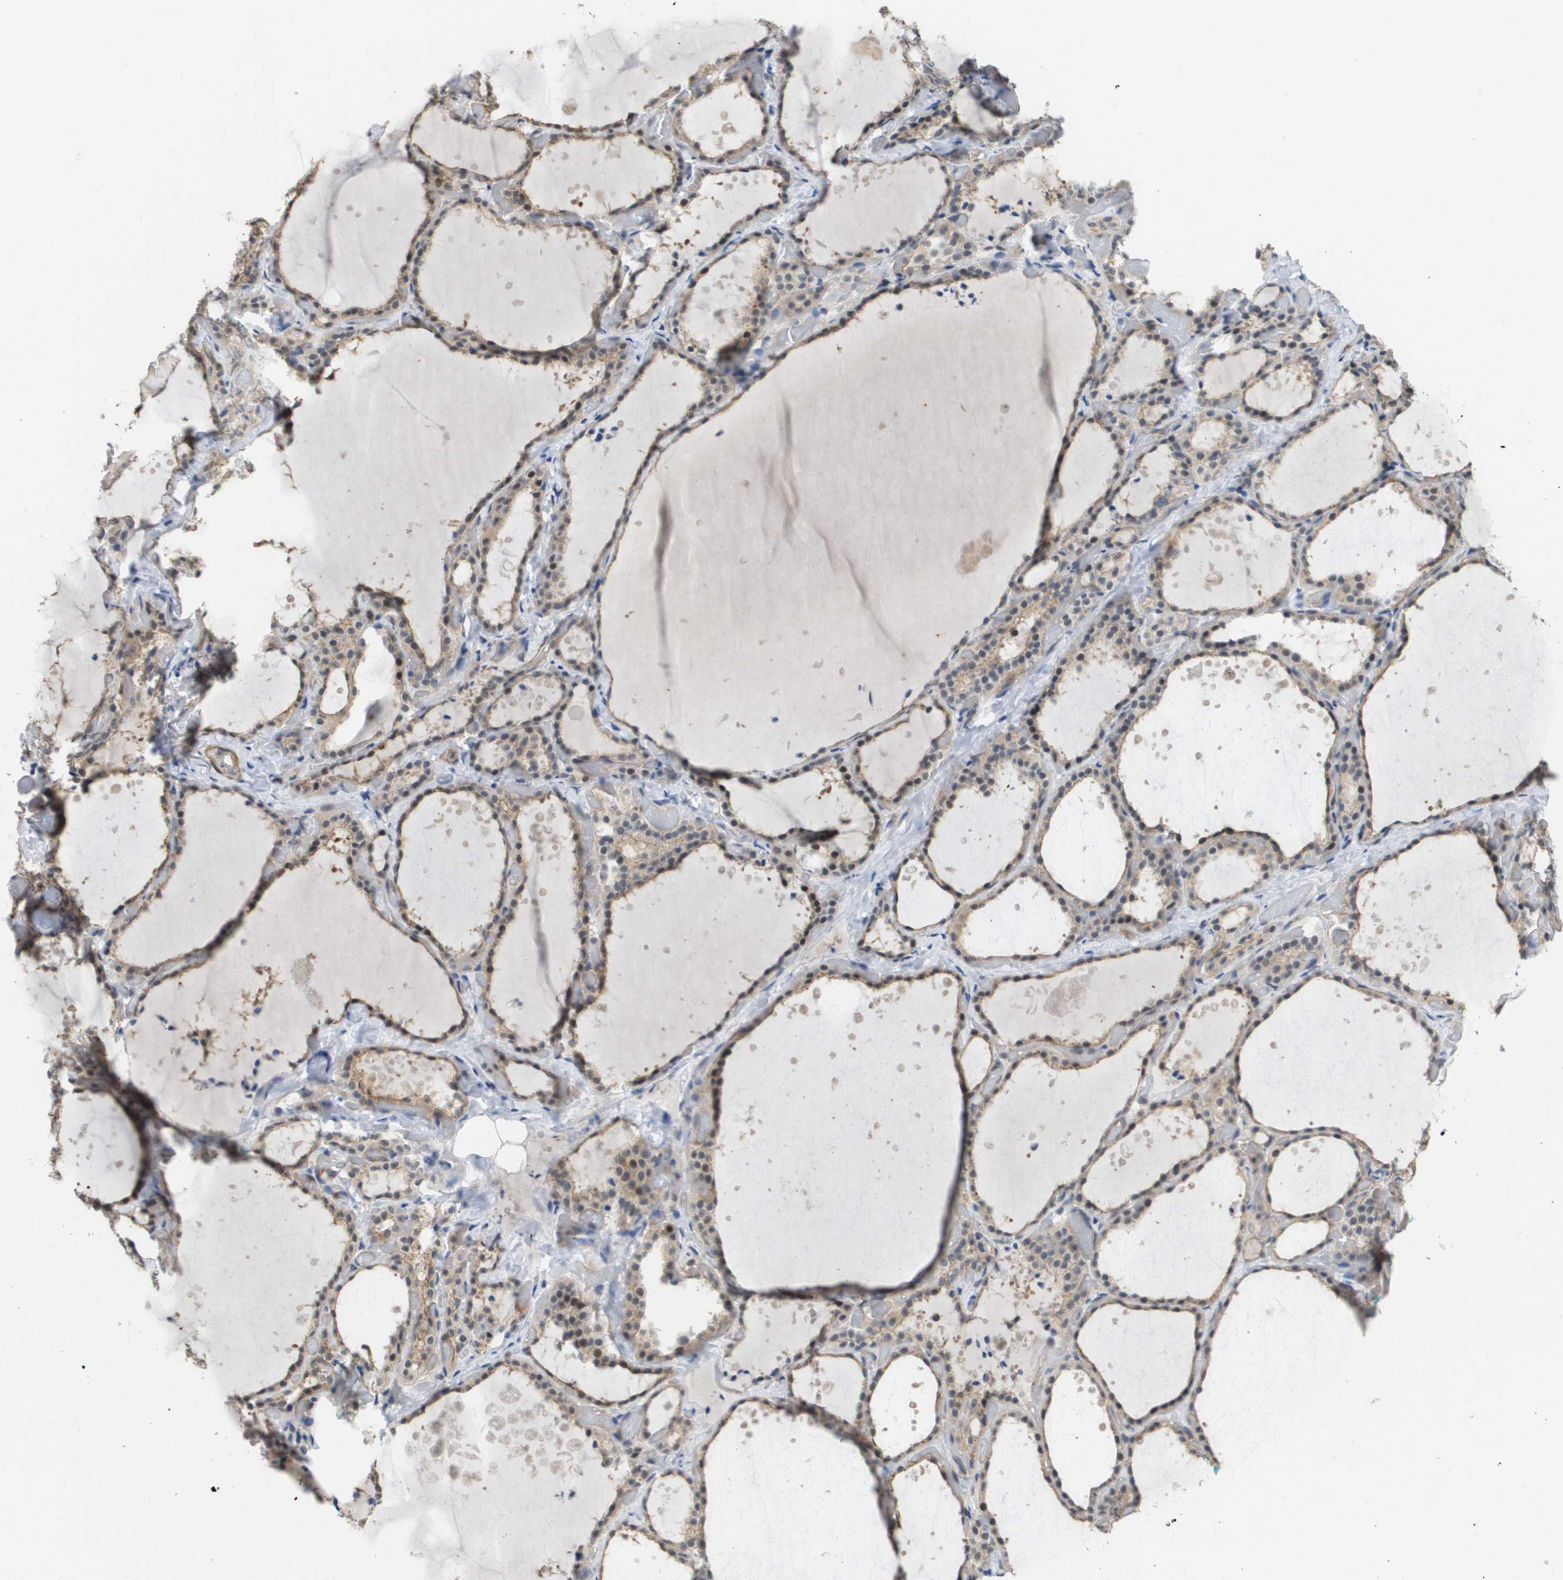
{"staining": {"intensity": "weak", "quantity": "25%-75%", "location": "cytoplasmic/membranous,nuclear"}, "tissue": "thyroid gland", "cell_type": "Glandular cells", "image_type": "normal", "snomed": [{"axis": "morphology", "description": "Normal tissue, NOS"}, {"axis": "topography", "description": "Thyroid gland"}], "caption": "IHC (DAB) staining of benign human thyroid gland demonstrates weak cytoplasmic/membranous,nuclear protein positivity in about 25%-75% of glandular cells. (IHC, brightfield microscopy, high magnification).", "gene": "RNF112", "patient": {"sex": "female", "age": 44}}